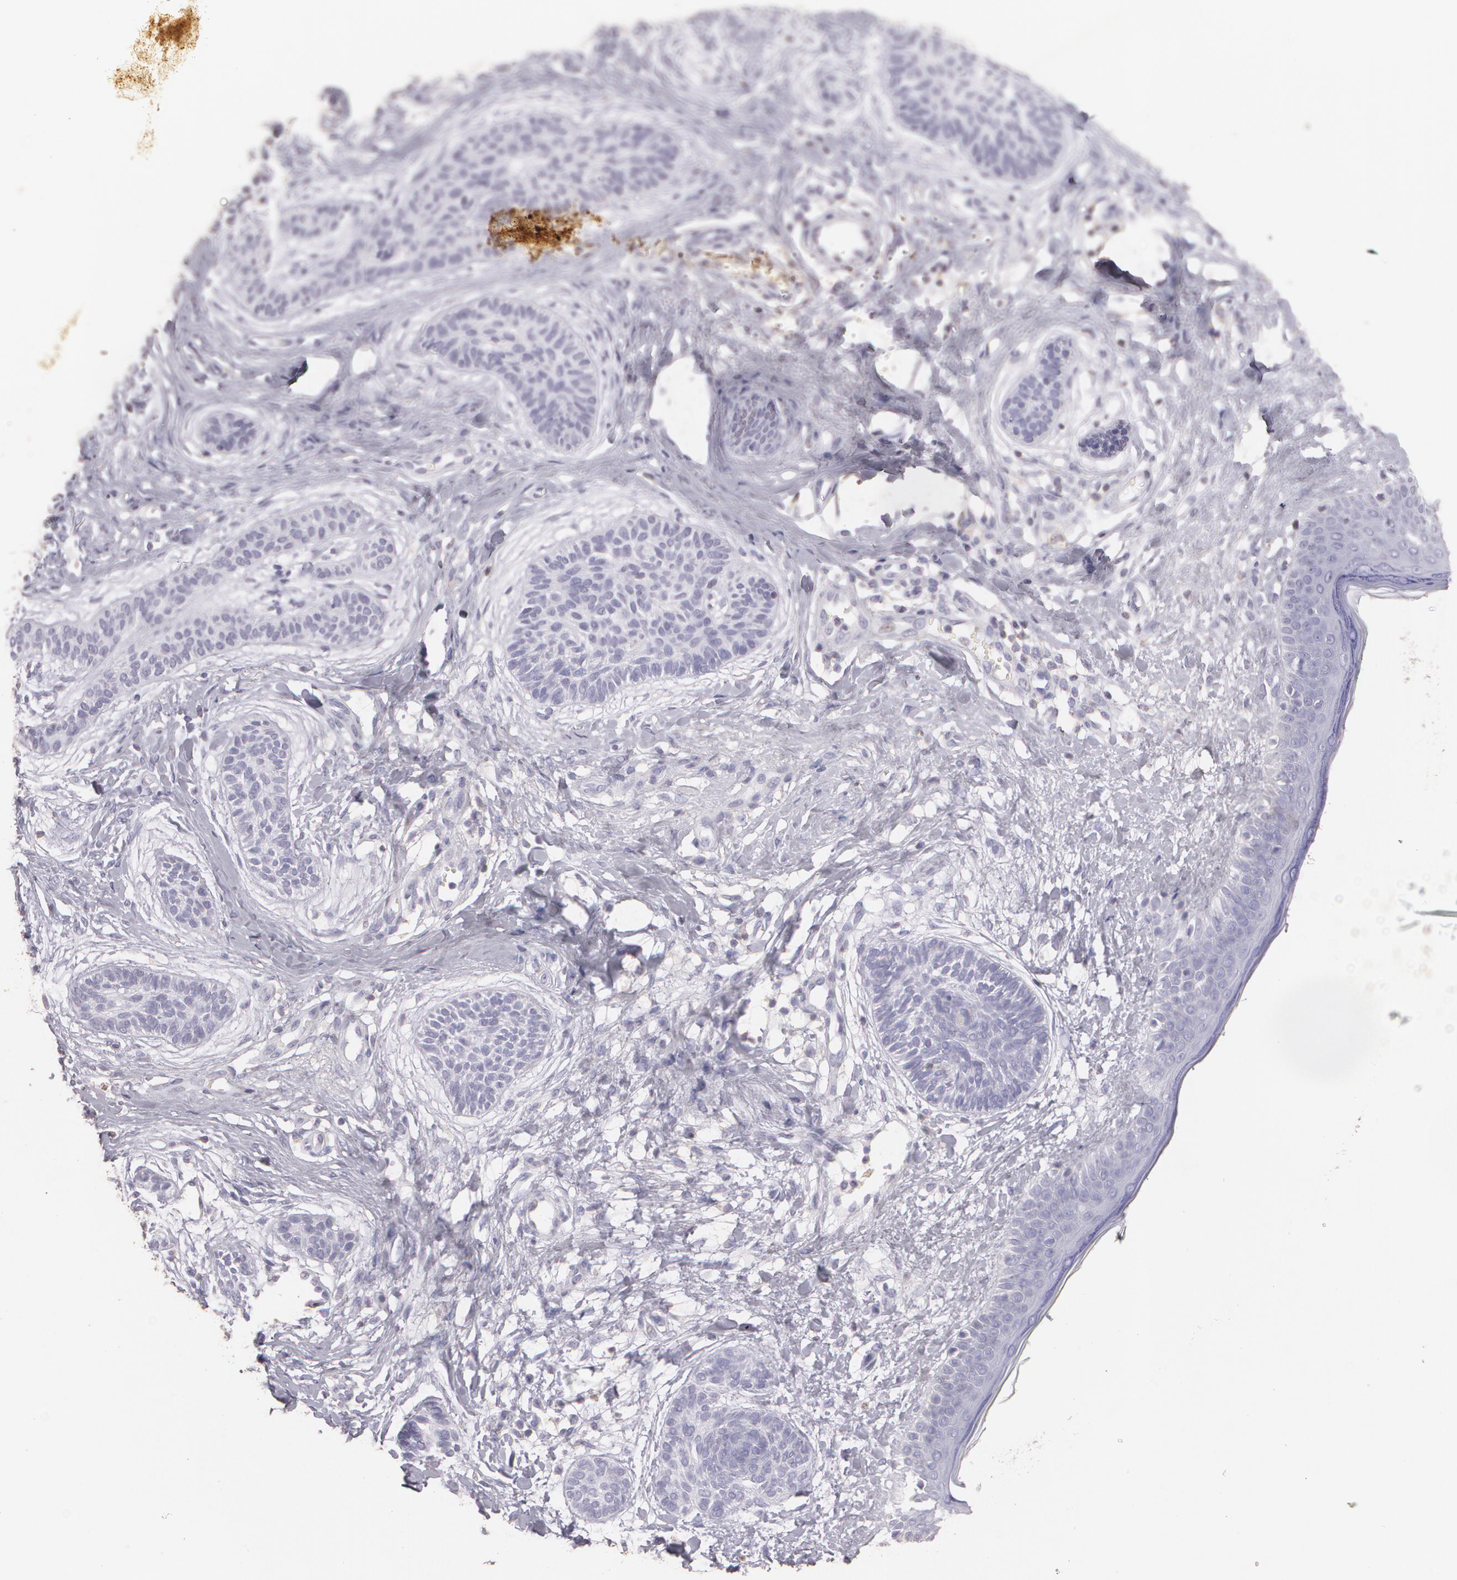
{"staining": {"intensity": "negative", "quantity": "none", "location": "none"}, "tissue": "skin cancer", "cell_type": "Tumor cells", "image_type": "cancer", "snomed": [{"axis": "morphology", "description": "Normal tissue, NOS"}, {"axis": "morphology", "description": "Basal cell carcinoma"}, {"axis": "topography", "description": "Skin"}], "caption": "Tumor cells show no significant protein expression in skin cancer (basal cell carcinoma).", "gene": "TGFBR1", "patient": {"sex": "male", "age": 63}}